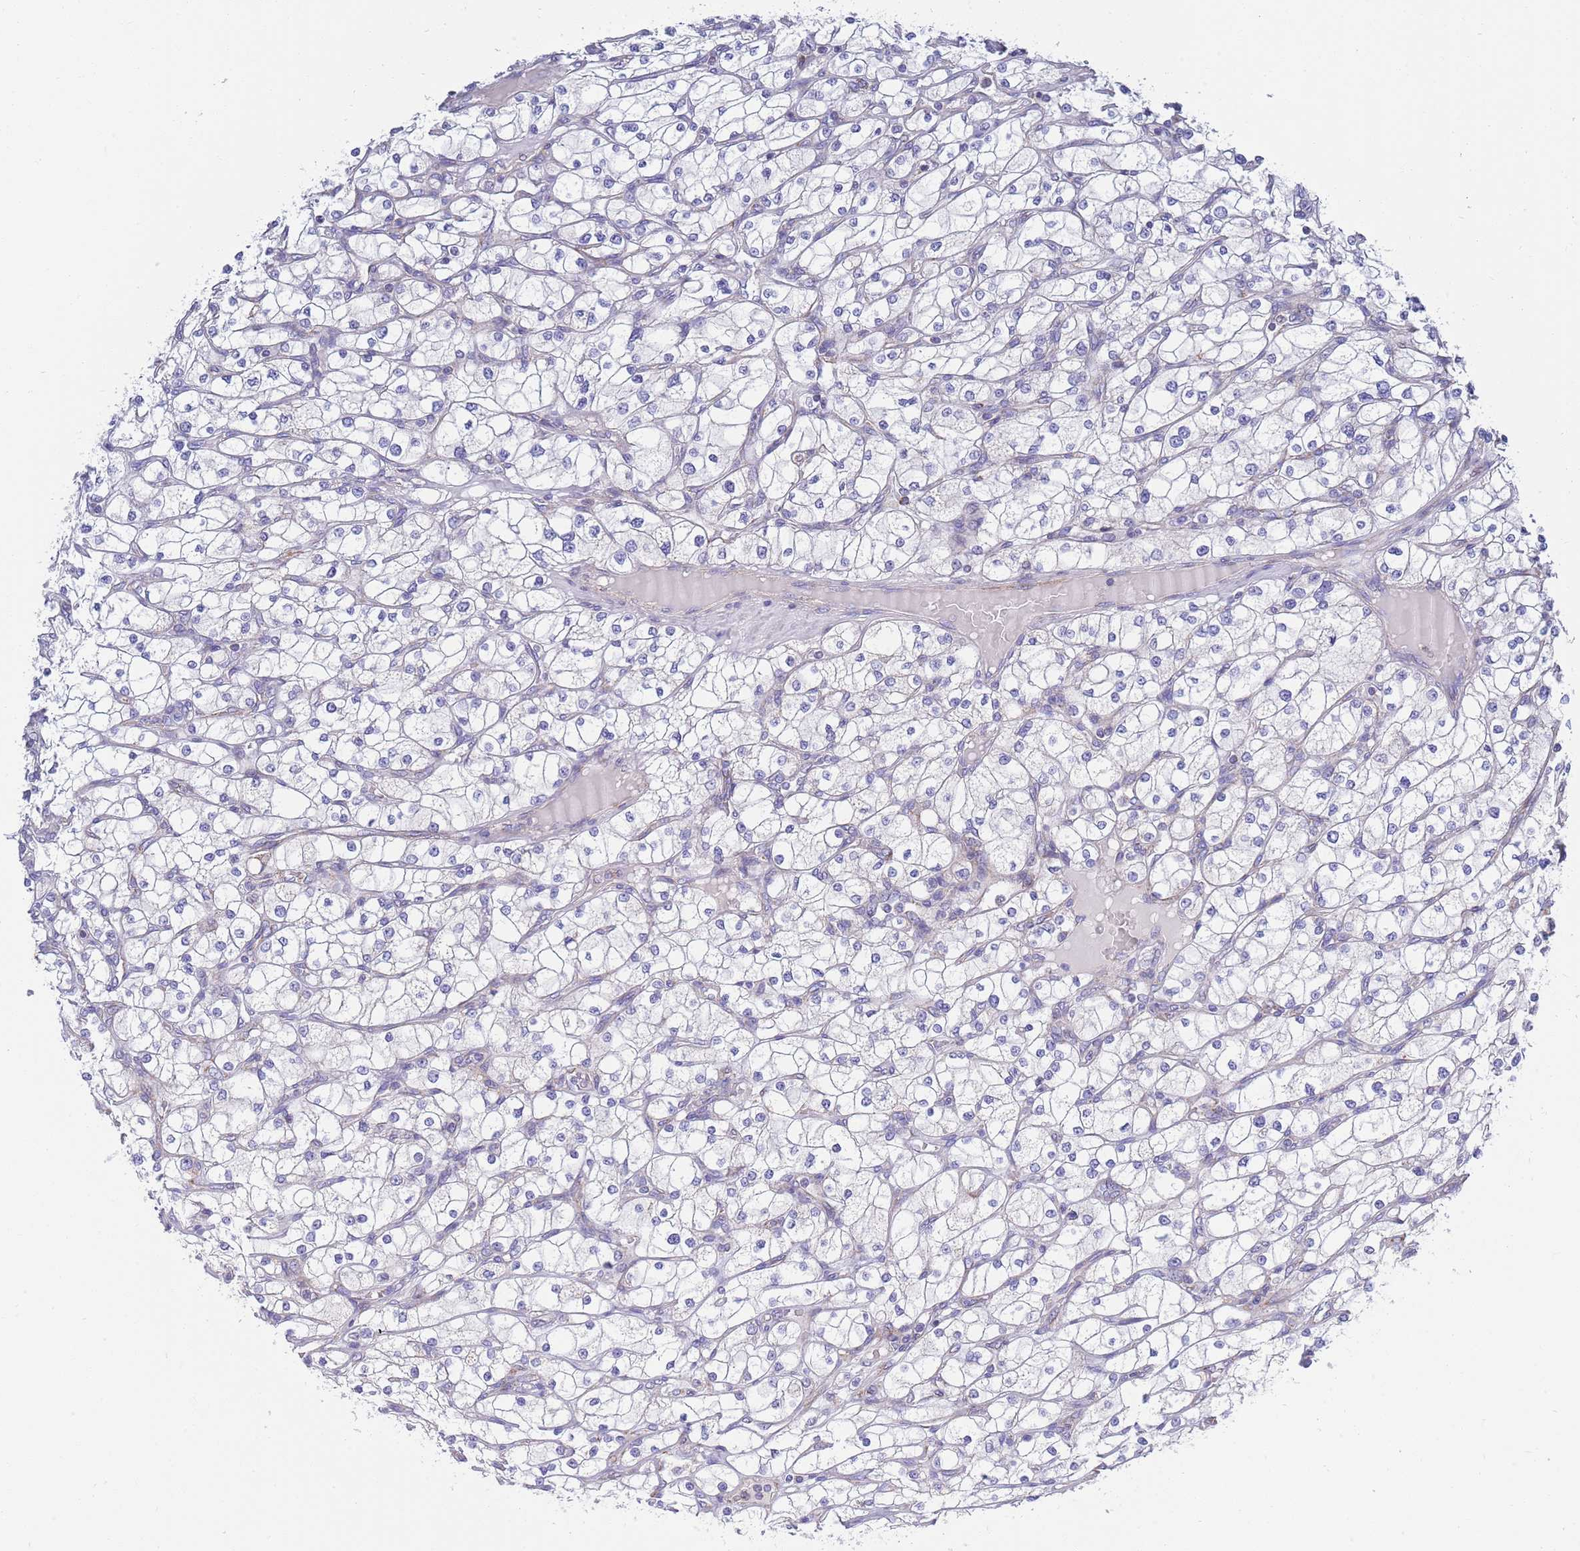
{"staining": {"intensity": "moderate", "quantity": "<25%", "location": "cytoplasmic/membranous"}, "tissue": "renal cancer", "cell_type": "Tumor cells", "image_type": "cancer", "snomed": [{"axis": "morphology", "description": "Adenocarcinoma, NOS"}, {"axis": "topography", "description": "Kidney"}], "caption": "Immunohistochemical staining of adenocarcinoma (renal) shows moderate cytoplasmic/membranous protein expression in approximately <25% of tumor cells. (IHC, brightfield microscopy, high magnification).", "gene": "EMC8", "patient": {"sex": "male", "age": 80}}